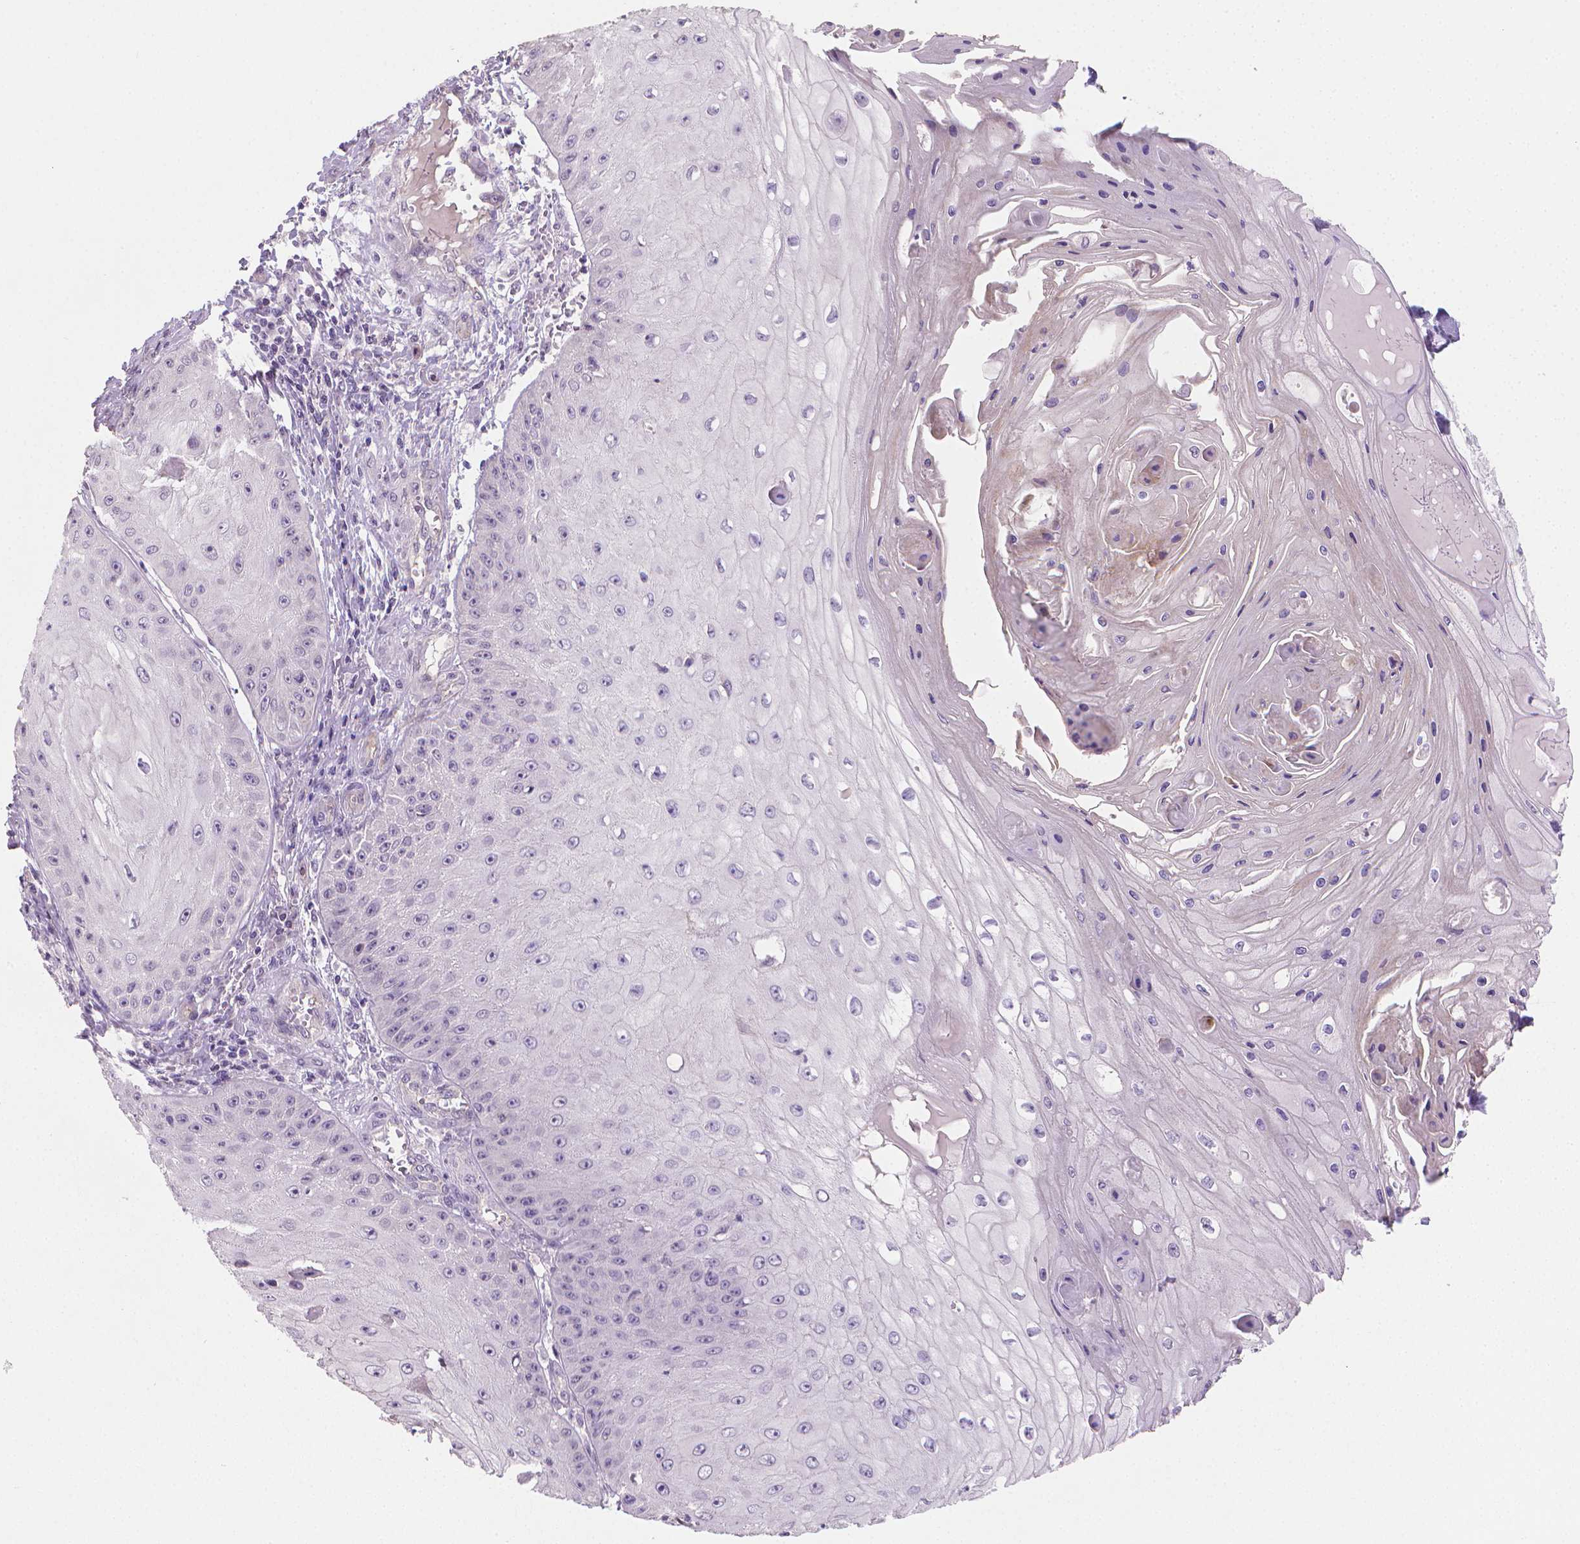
{"staining": {"intensity": "negative", "quantity": "none", "location": "none"}, "tissue": "skin cancer", "cell_type": "Tumor cells", "image_type": "cancer", "snomed": [{"axis": "morphology", "description": "Squamous cell carcinoma, NOS"}, {"axis": "topography", "description": "Skin"}], "caption": "High magnification brightfield microscopy of squamous cell carcinoma (skin) stained with DAB (3,3'-diaminobenzidine) (brown) and counterstained with hematoxylin (blue): tumor cells show no significant expression.", "gene": "CLXN", "patient": {"sex": "male", "age": 70}}